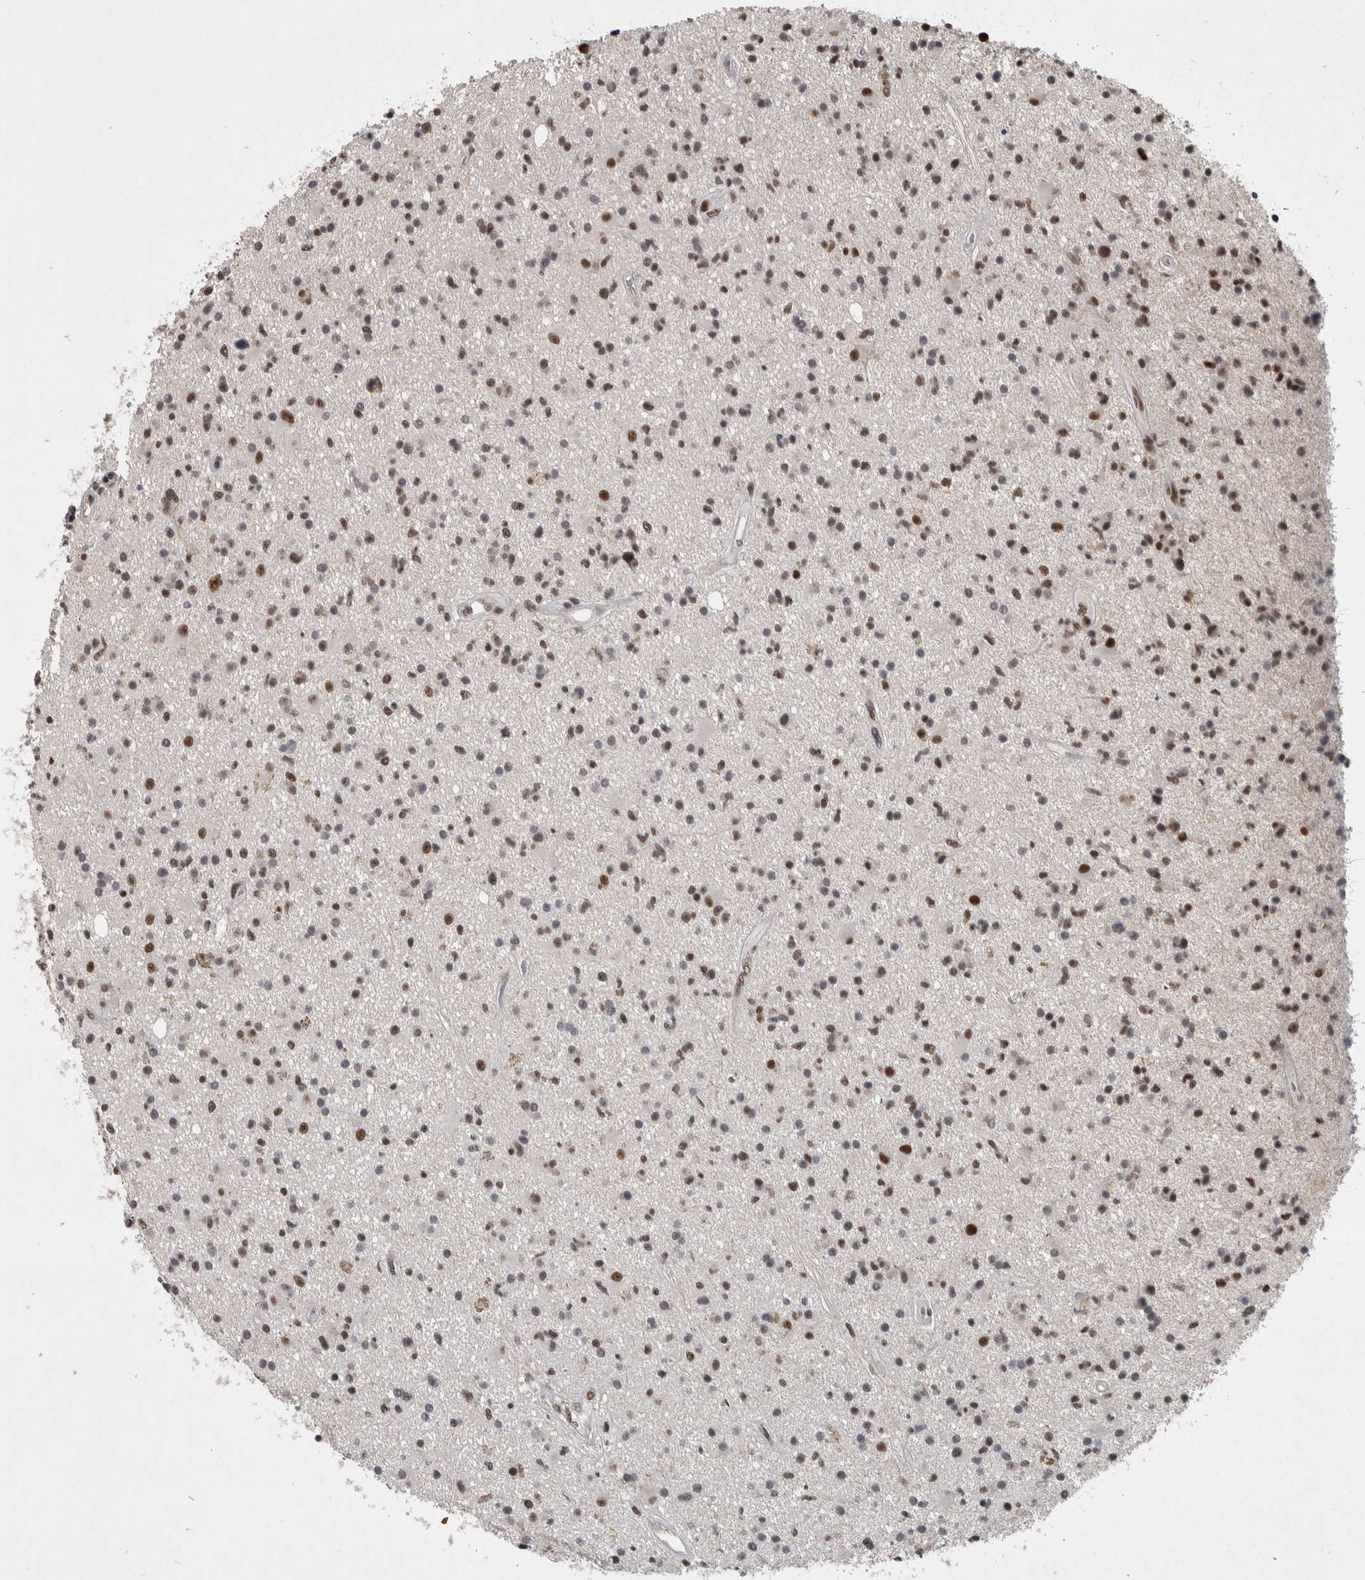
{"staining": {"intensity": "moderate", "quantity": ">75%", "location": "nuclear"}, "tissue": "glioma", "cell_type": "Tumor cells", "image_type": "cancer", "snomed": [{"axis": "morphology", "description": "Glioma, malignant, High grade"}, {"axis": "topography", "description": "Brain"}], "caption": "Glioma was stained to show a protein in brown. There is medium levels of moderate nuclear staining in approximately >75% of tumor cells.", "gene": "DDX42", "patient": {"sex": "male", "age": 33}}